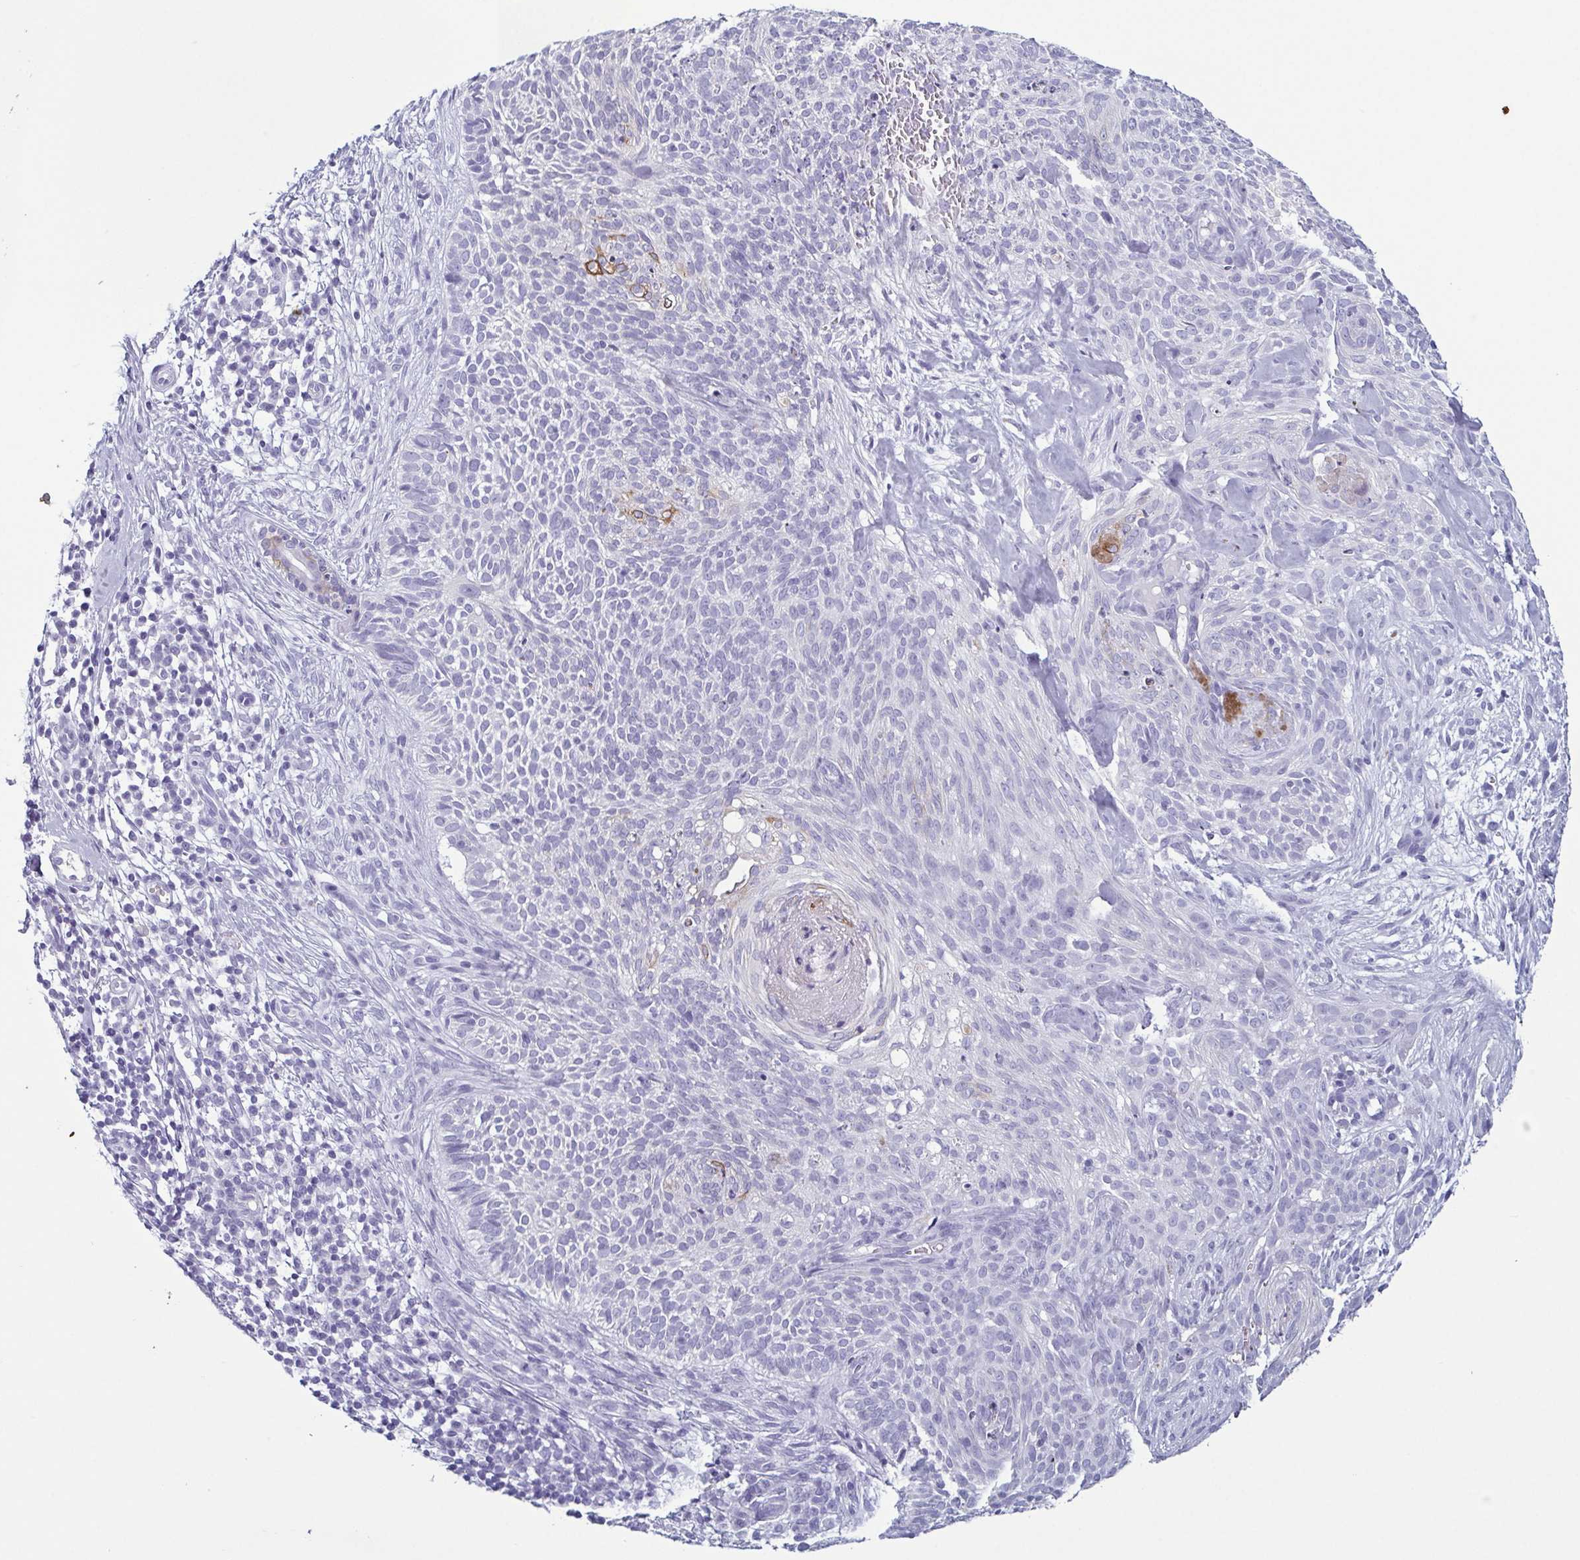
{"staining": {"intensity": "negative", "quantity": "none", "location": "none"}, "tissue": "skin cancer", "cell_type": "Tumor cells", "image_type": "cancer", "snomed": [{"axis": "morphology", "description": "Basal cell carcinoma"}, {"axis": "topography", "description": "Skin"}, {"axis": "topography", "description": "Skin of face"}], "caption": "IHC image of neoplastic tissue: human skin cancer stained with DAB displays no significant protein expression in tumor cells. (IHC, brightfield microscopy, high magnification).", "gene": "KRT10", "patient": {"sex": "female", "age": 82}}